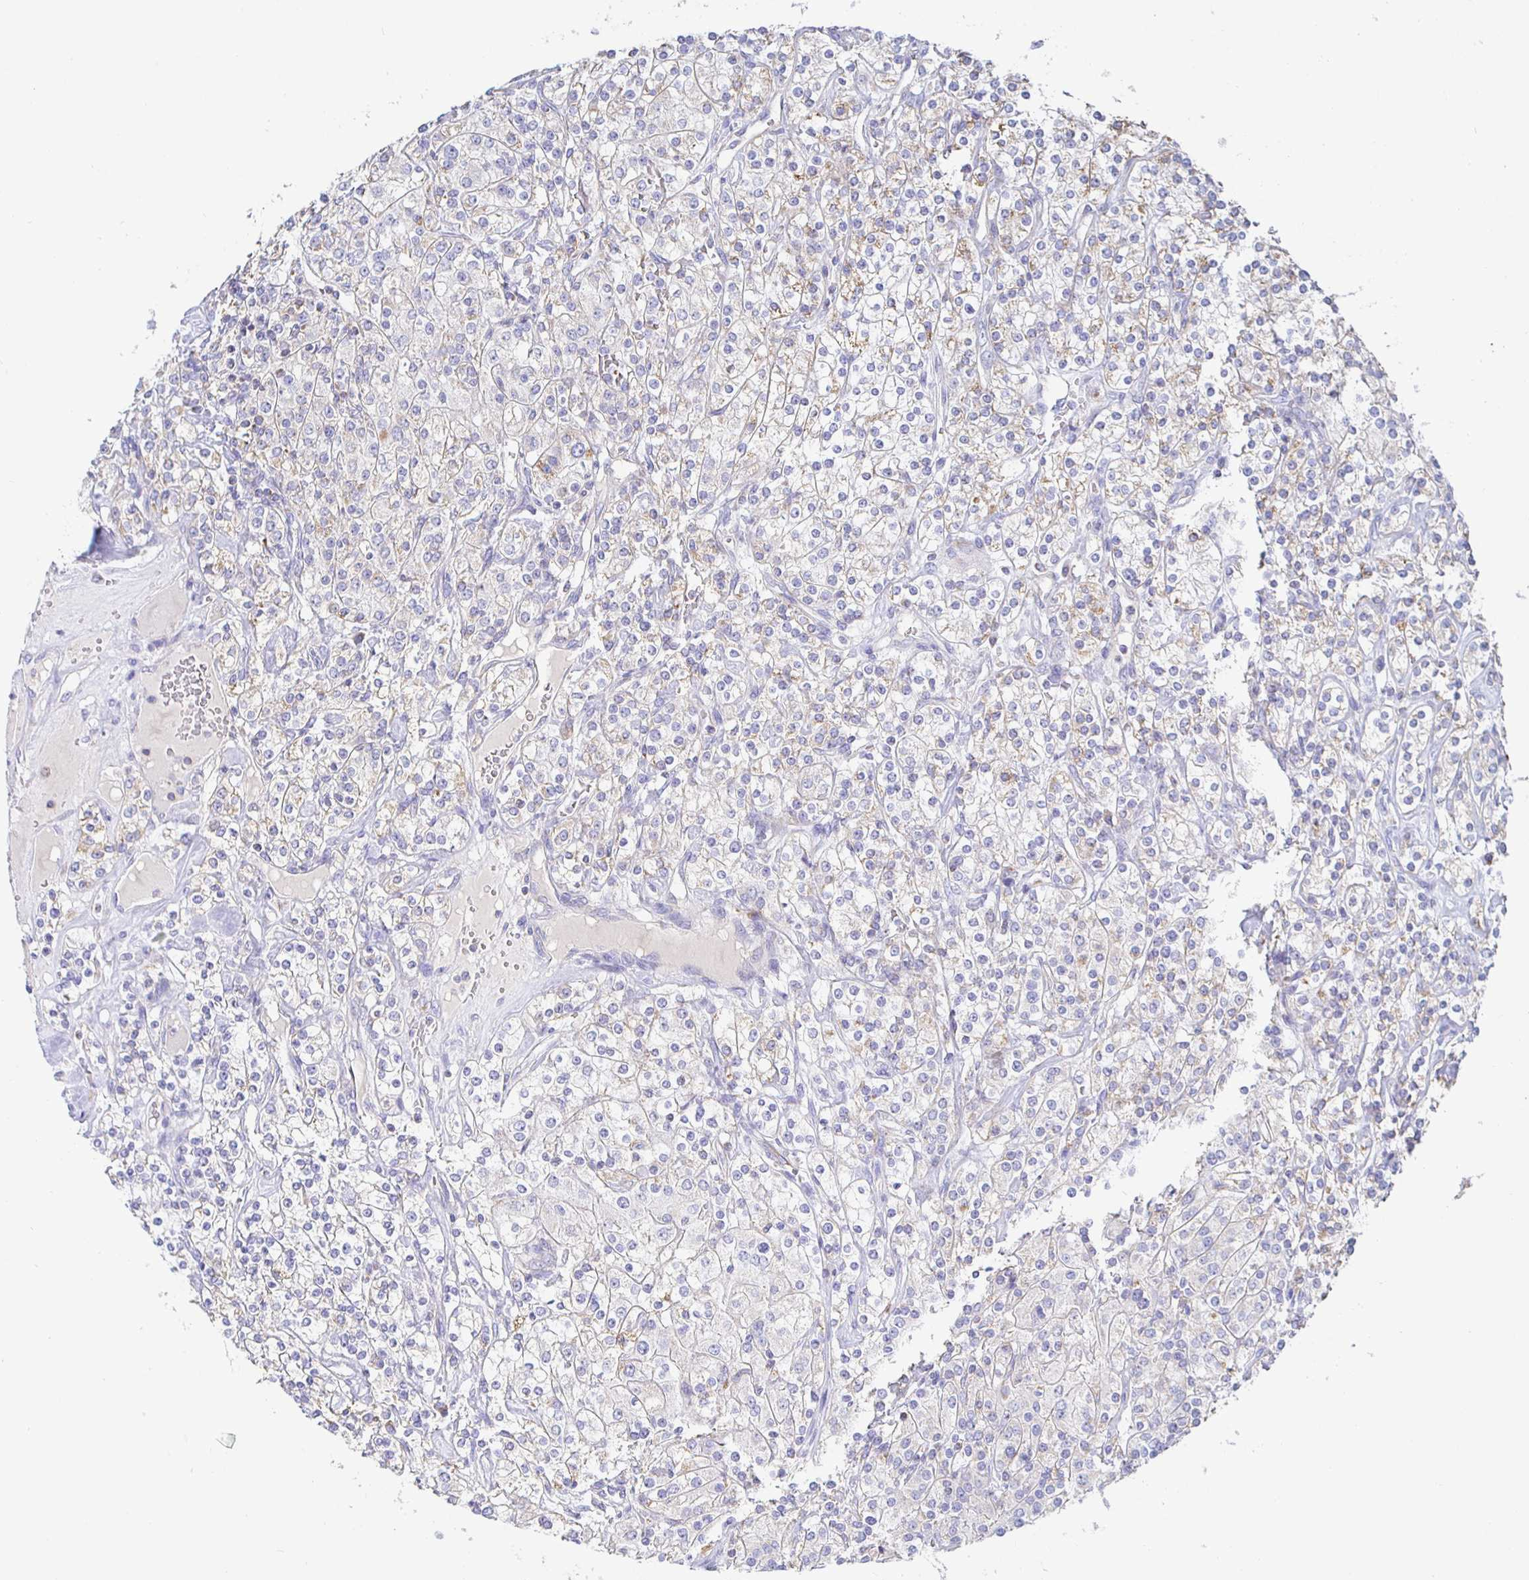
{"staining": {"intensity": "weak", "quantity": "25%-75%", "location": "cytoplasmic/membranous"}, "tissue": "renal cancer", "cell_type": "Tumor cells", "image_type": "cancer", "snomed": [{"axis": "morphology", "description": "Adenocarcinoma, NOS"}, {"axis": "topography", "description": "Kidney"}], "caption": "This is an image of IHC staining of adenocarcinoma (renal), which shows weak staining in the cytoplasmic/membranous of tumor cells.", "gene": "SYNGR4", "patient": {"sex": "male", "age": 77}}